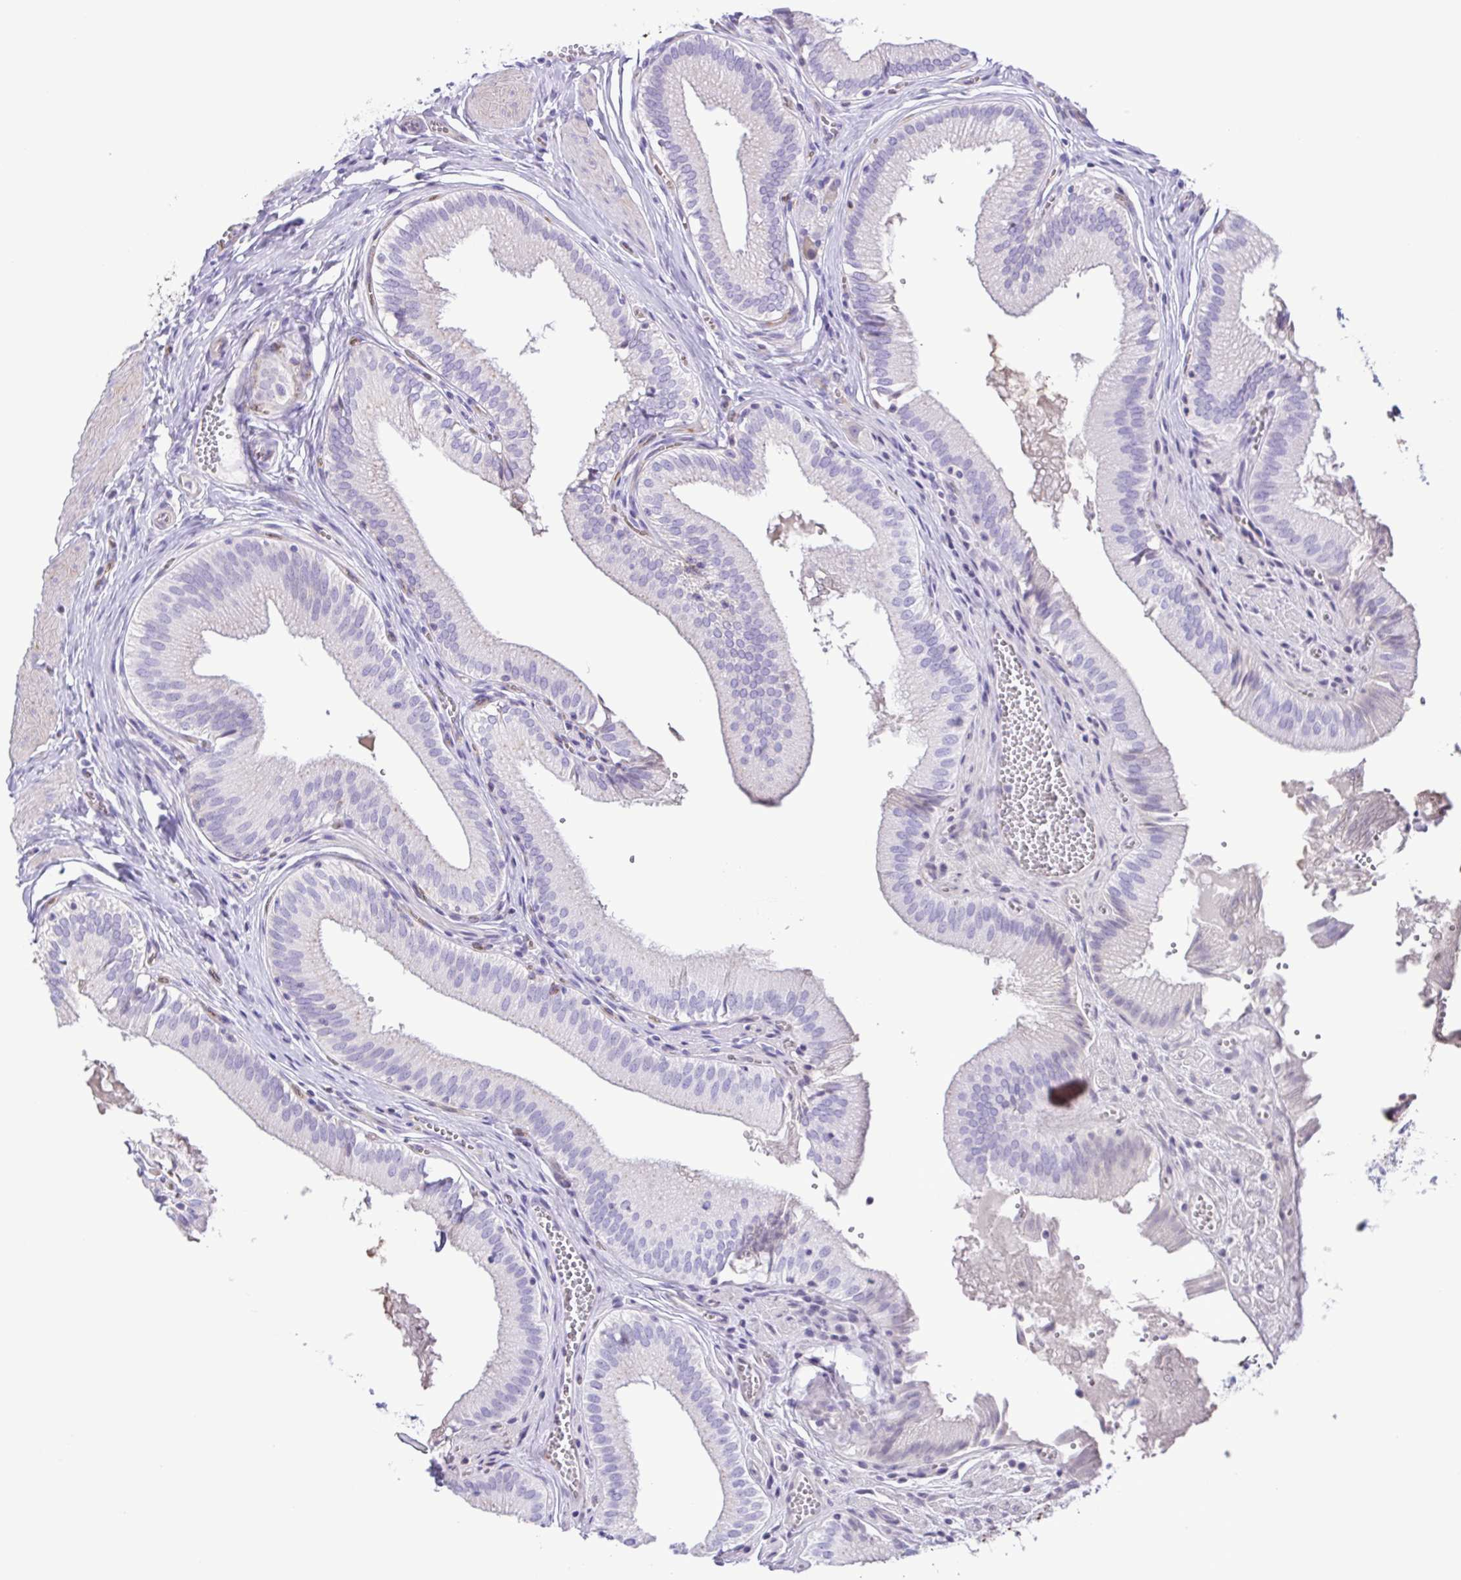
{"staining": {"intensity": "moderate", "quantity": "<25%", "location": "cytoplasmic/membranous"}, "tissue": "gallbladder", "cell_type": "Glandular cells", "image_type": "normal", "snomed": [{"axis": "morphology", "description": "Normal tissue, NOS"}, {"axis": "topography", "description": "Gallbladder"}, {"axis": "topography", "description": "Peripheral nerve tissue"}], "caption": "A photomicrograph of gallbladder stained for a protein reveals moderate cytoplasmic/membranous brown staining in glandular cells. (DAB (3,3'-diaminobenzidine) IHC with brightfield microscopy, high magnification).", "gene": "FLT1", "patient": {"sex": "male", "age": 17}}